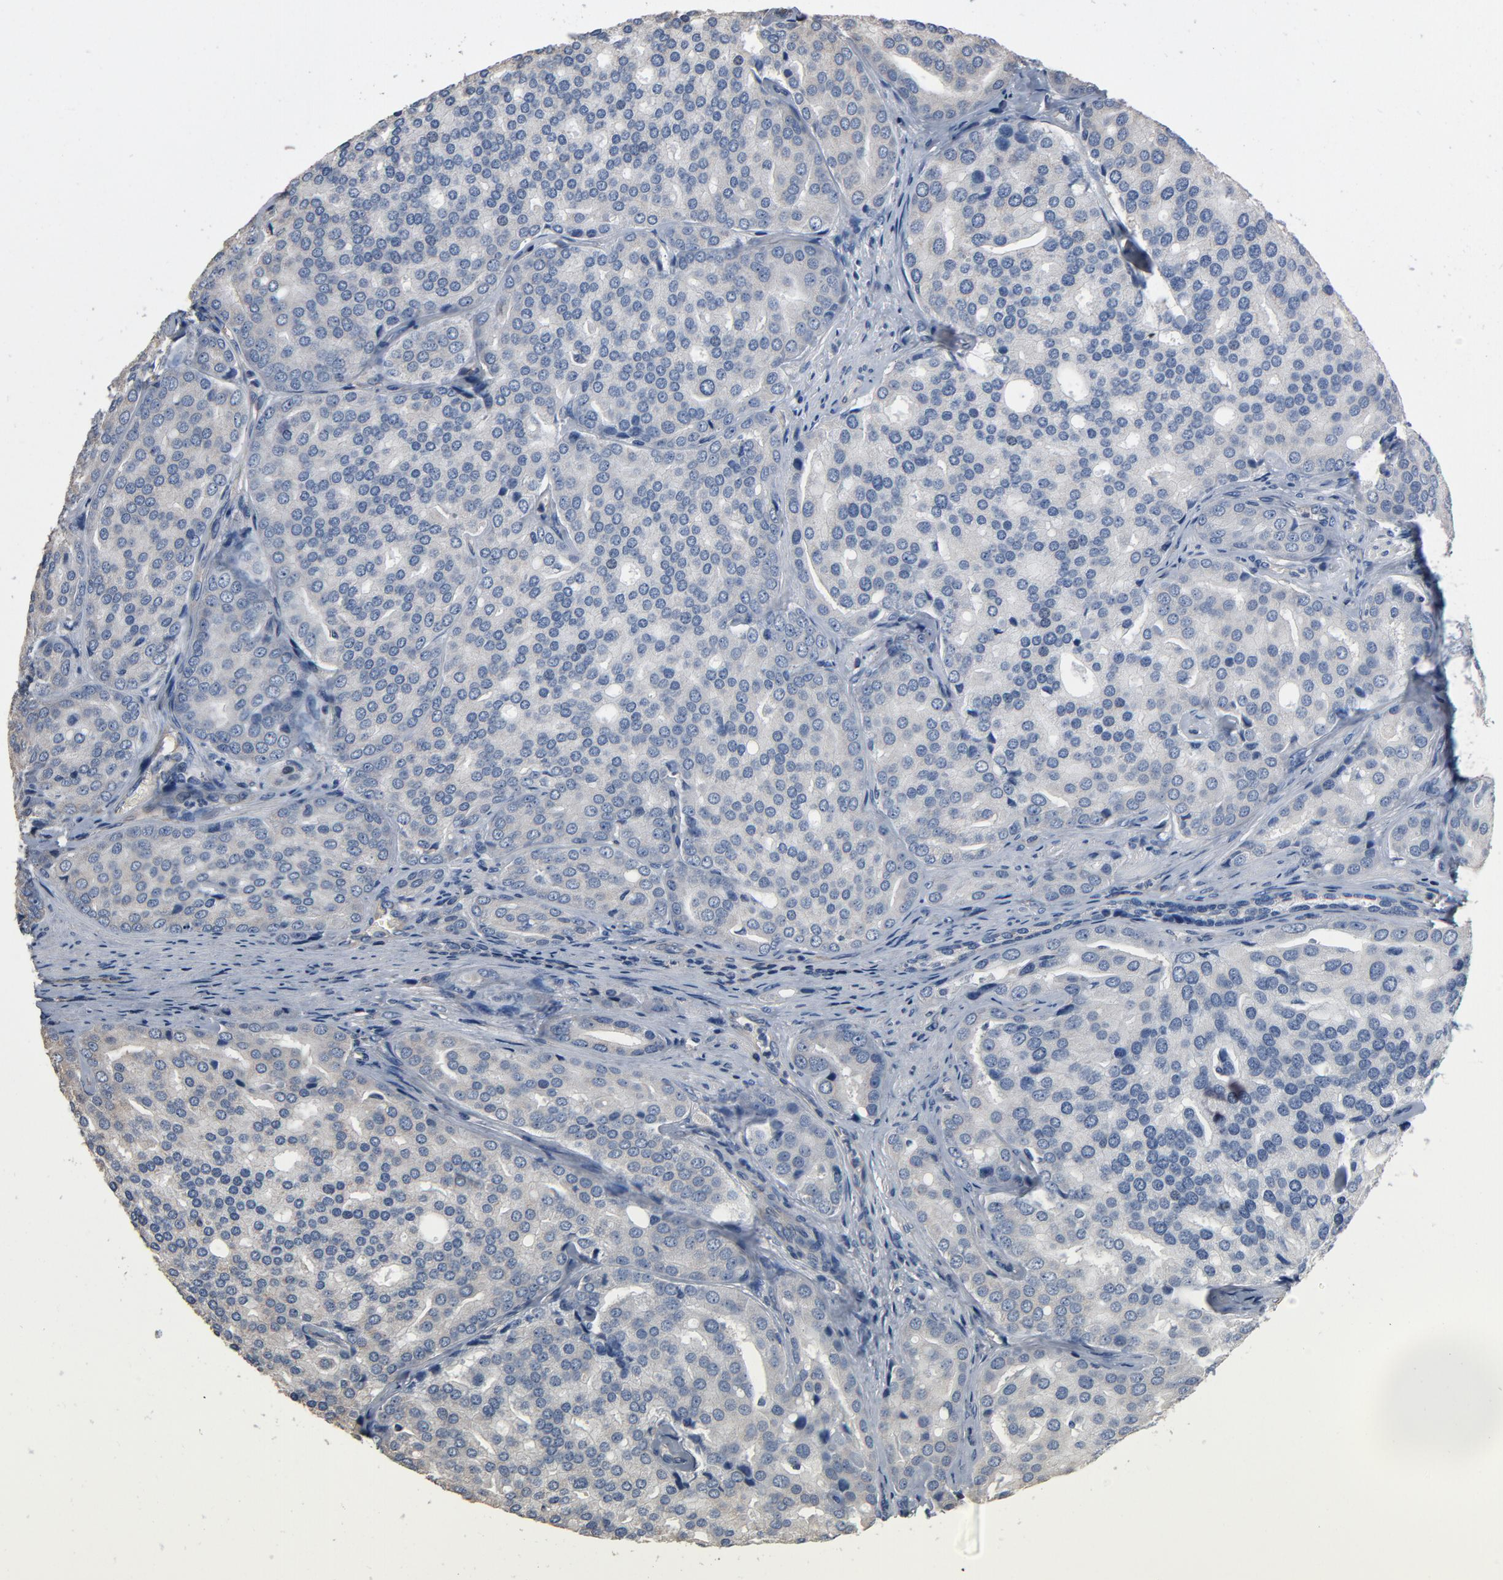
{"staining": {"intensity": "negative", "quantity": "none", "location": "none"}, "tissue": "prostate cancer", "cell_type": "Tumor cells", "image_type": "cancer", "snomed": [{"axis": "morphology", "description": "Adenocarcinoma, High grade"}, {"axis": "topography", "description": "Prostate"}], "caption": "The IHC image has no significant expression in tumor cells of prostate cancer (high-grade adenocarcinoma) tissue.", "gene": "SOX6", "patient": {"sex": "male", "age": 64}}